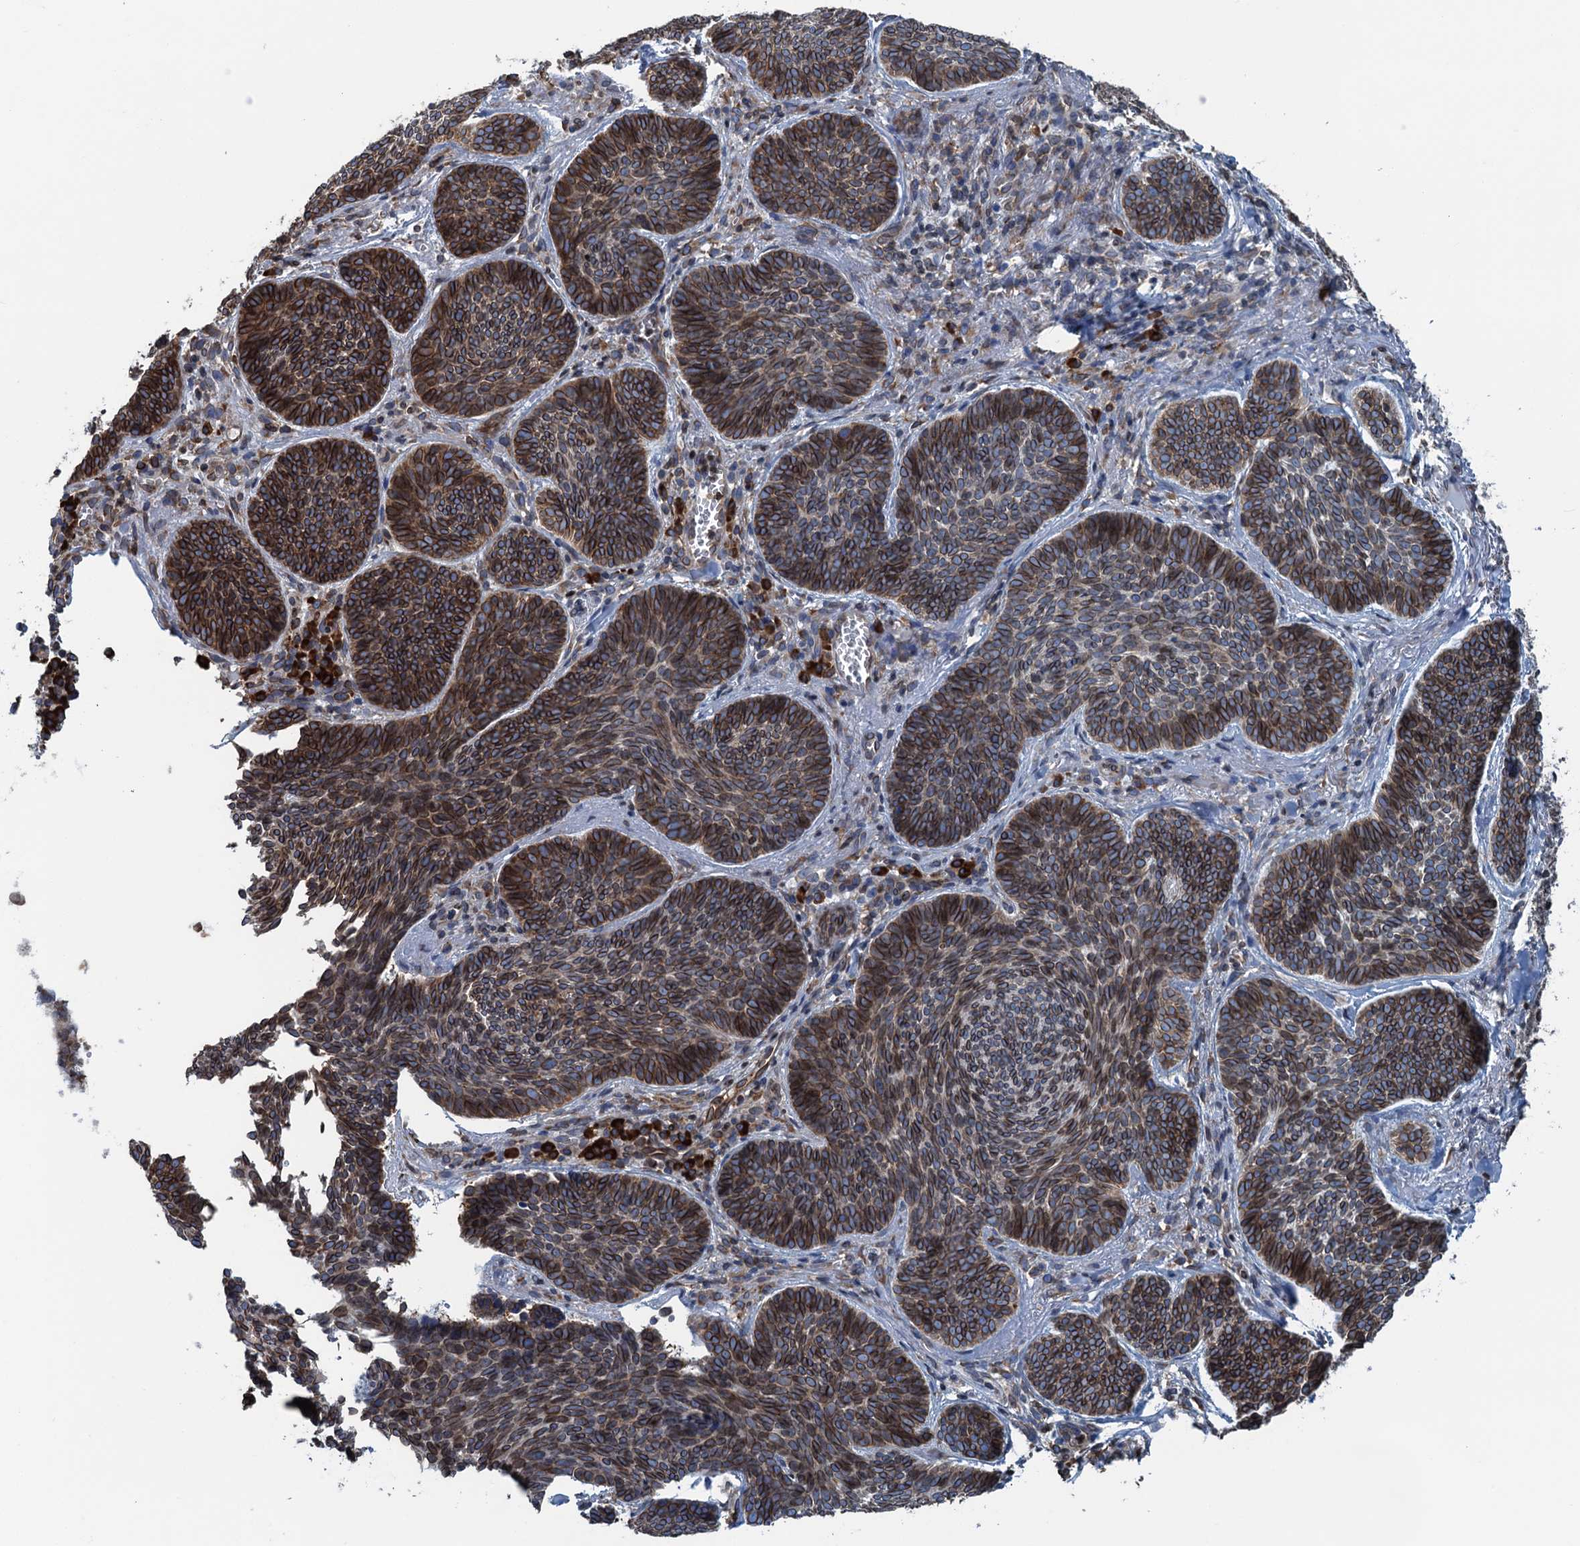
{"staining": {"intensity": "moderate", "quantity": ">75%", "location": "cytoplasmic/membranous"}, "tissue": "skin cancer", "cell_type": "Tumor cells", "image_type": "cancer", "snomed": [{"axis": "morphology", "description": "Basal cell carcinoma"}, {"axis": "topography", "description": "Skin"}], "caption": "Tumor cells reveal moderate cytoplasmic/membranous expression in approximately >75% of cells in skin basal cell carcinoma.", "gene": "TMEM205", "patient": {"sex": "female", "age": 74}}